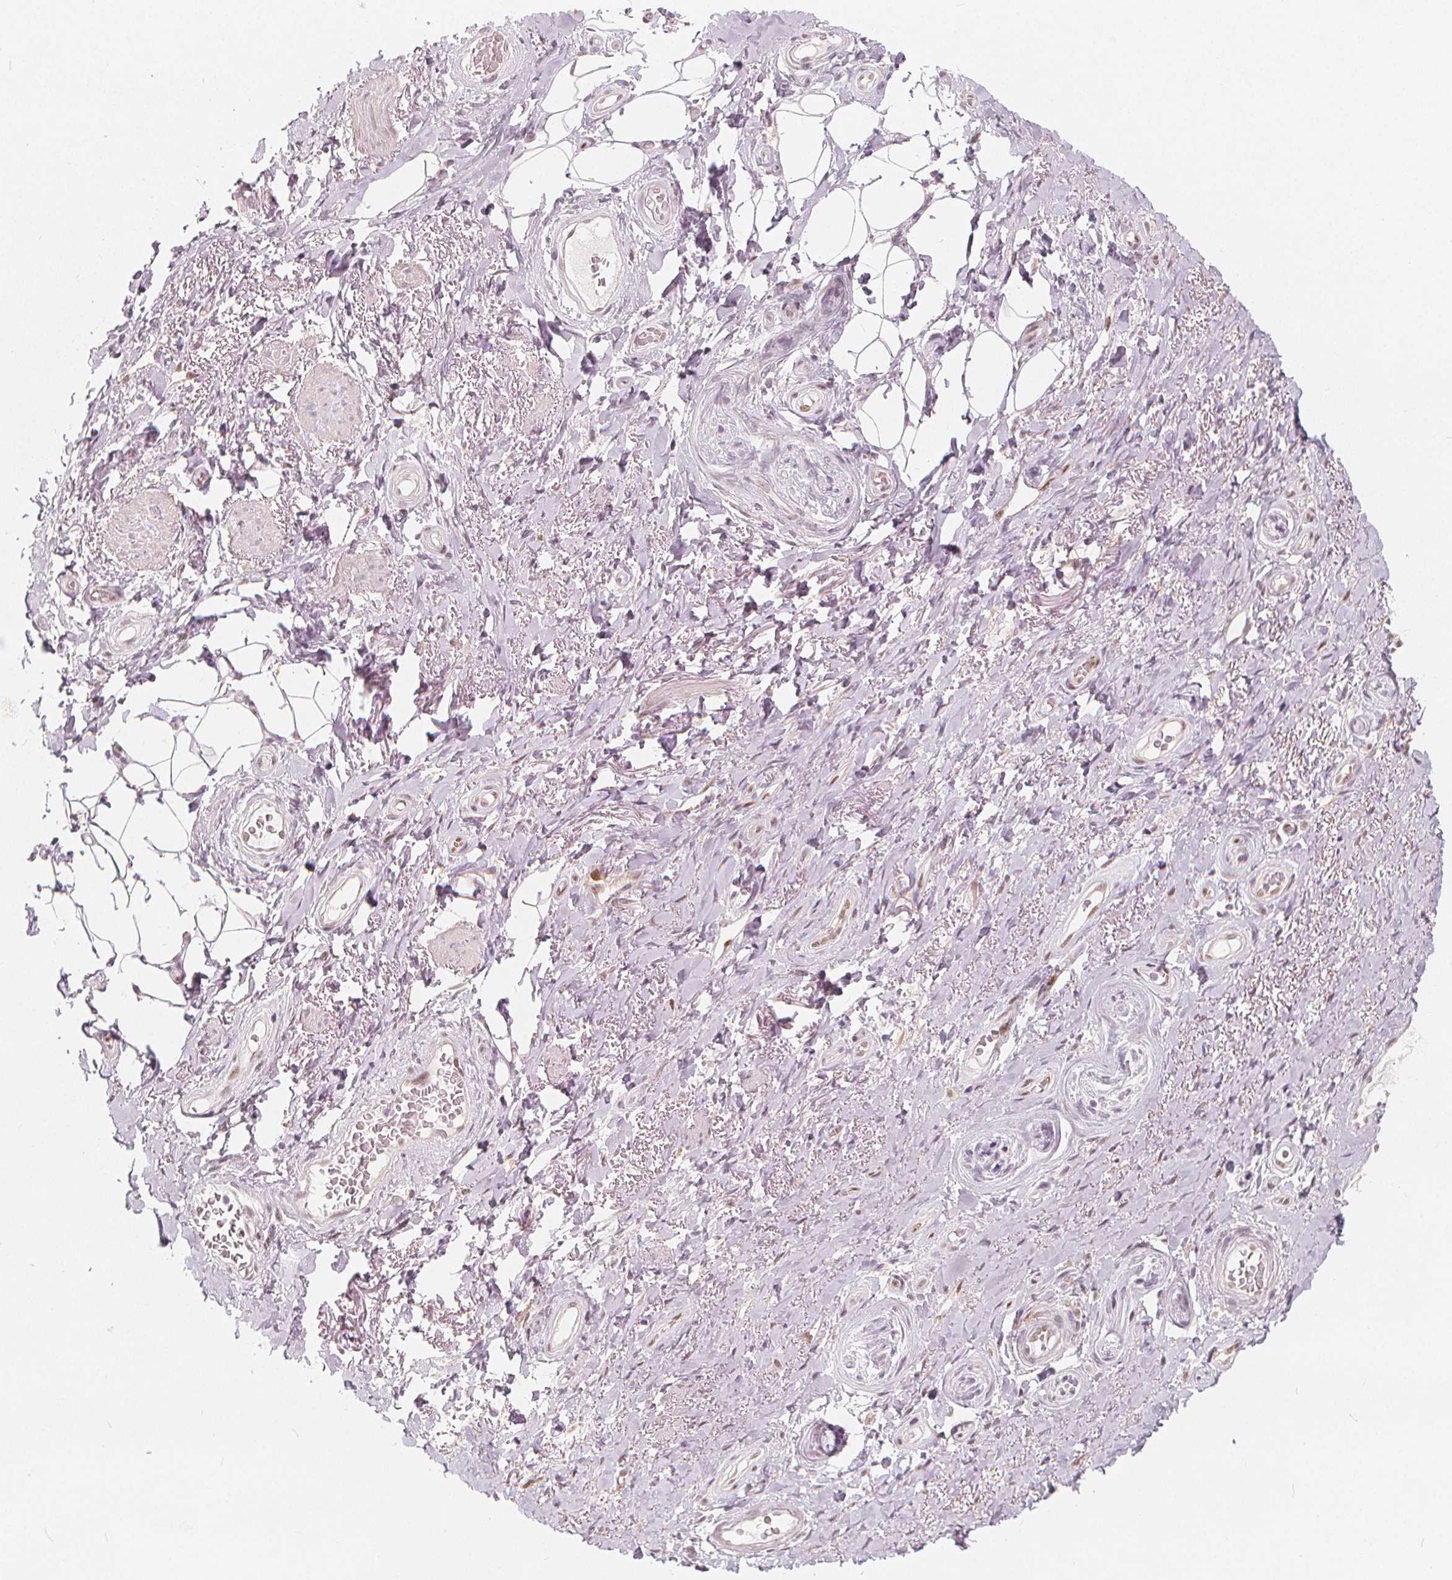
{"staining": {"intensity": "negative", "quantity": "none", "location": "none"}, "tissue": "adipose tissue", "cell_type": "Adipocytes", "image_type": "normal", "snomed": [{"axis": "morphology", "description": "Normal tissue, NOS"}, {"axis": "topography", "description": "Anal"}, {"axis": "topography", "description": "Peripheral nerve tissue"}], "caption": "This is an IHC image of benign human adipose tissue. There is no staining in adipocytes.", "gene": "DRC3", "patient": {"sex": "male", "age": 53}}